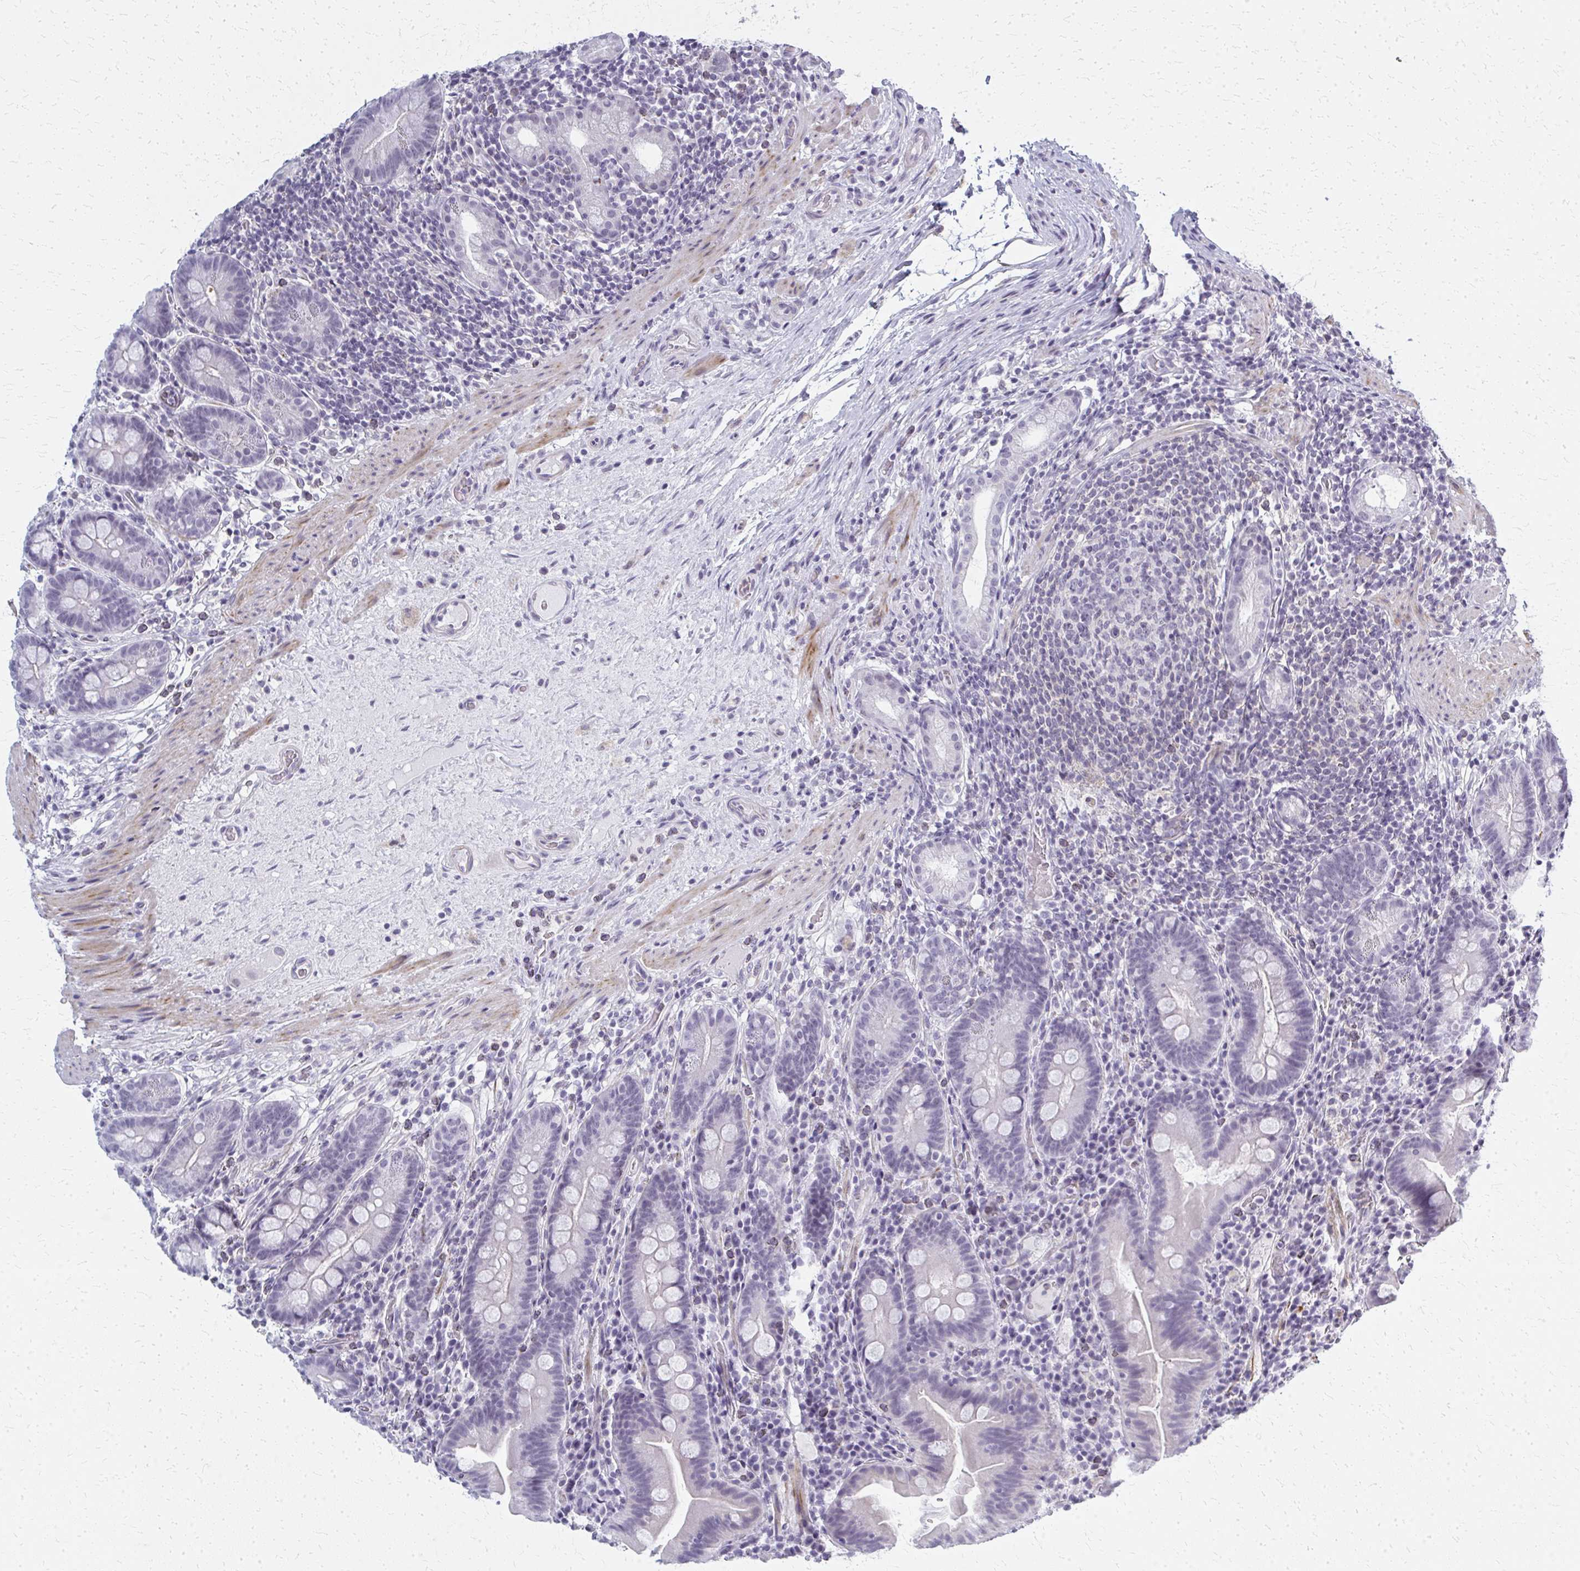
{"staining": {"intensity": "negative", "quantity": "none", "location": "none"}, "tissue": "small intestine", "cell_type": "Glandular cells", "image_type": "normal", "snomed": [{"axis": "morphology", "description": "Normal tissue, NOS"}, {"axis": "topography", "description": "Small intestine"}], "caption": "Small intestine stained for a protein using immunohistochemistry (IHC) shows no expression glandular cells.", "gene": "CASQ2", "patient": {"sex": "male", "age": 26}}